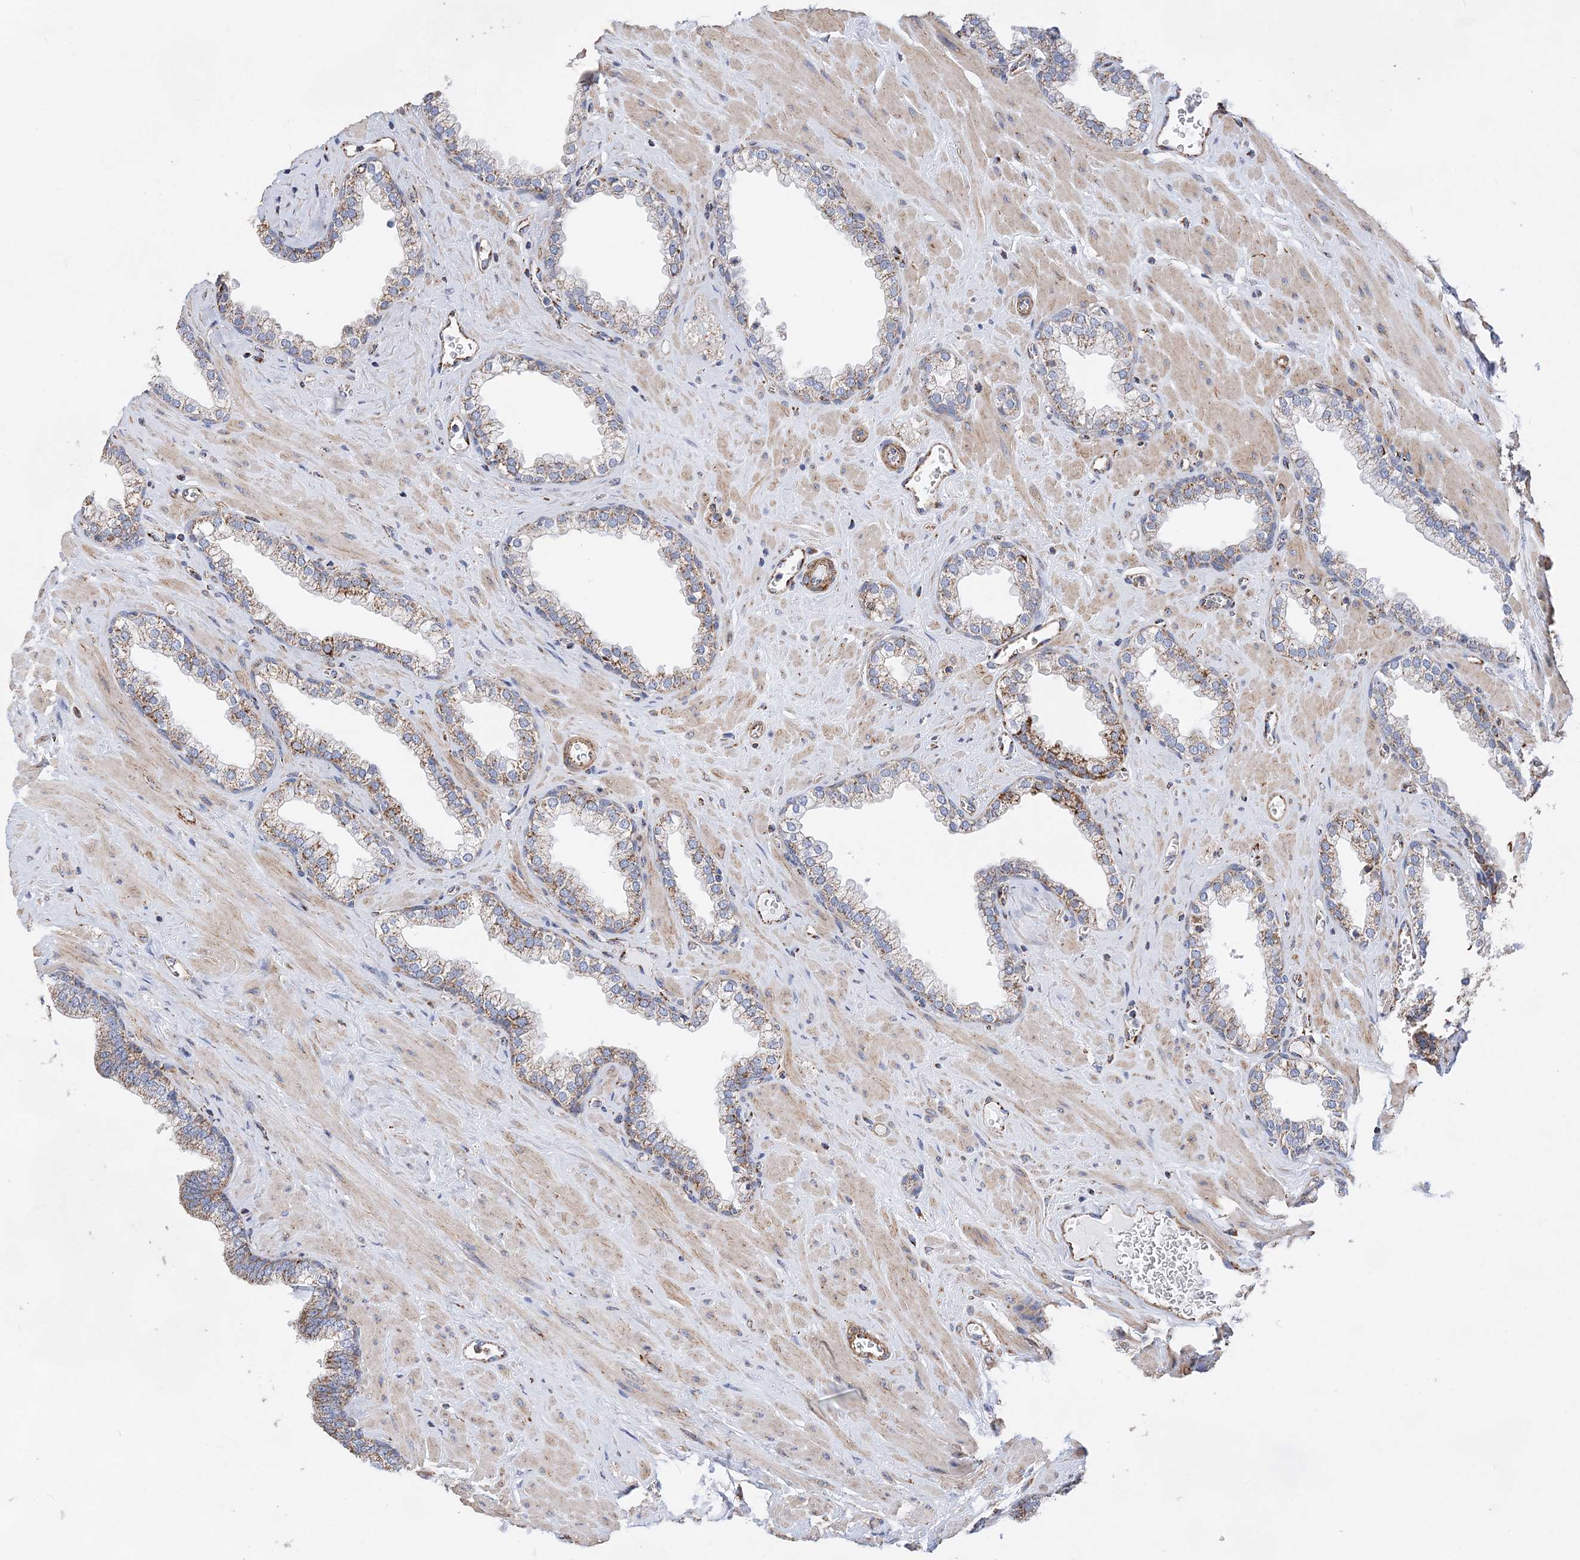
{"staining": {"intensity": "moderate", "quantity": "25%-75%", "location": "cytoplasmic/membranous"}, "tissue": "prostate", "cell_type": "Glandular cells", "image_type": "normal", "snomed": [{"axis": "morphology", "description": "Normal tissue, NOS"}, {"axis": "morphology", "description": "Urothelial carcinoma, Low grade"}, {"axis": "topography", "description": "Urinary bladder"}, {"axis": "topography", "description": "Prostate"}], "caption": "Immunohistochemistry (IHC) photomicrograph of benign prostate: human prostate stained using IHC displays medium levels of moderate protein expression localized specifically in the cytoplasmic/membranous of glandular cells, appearing as a cytoplasmic/membranous brown color.", "gene": "ACOT9", "patient": {"sex": "male", "age": 60}}